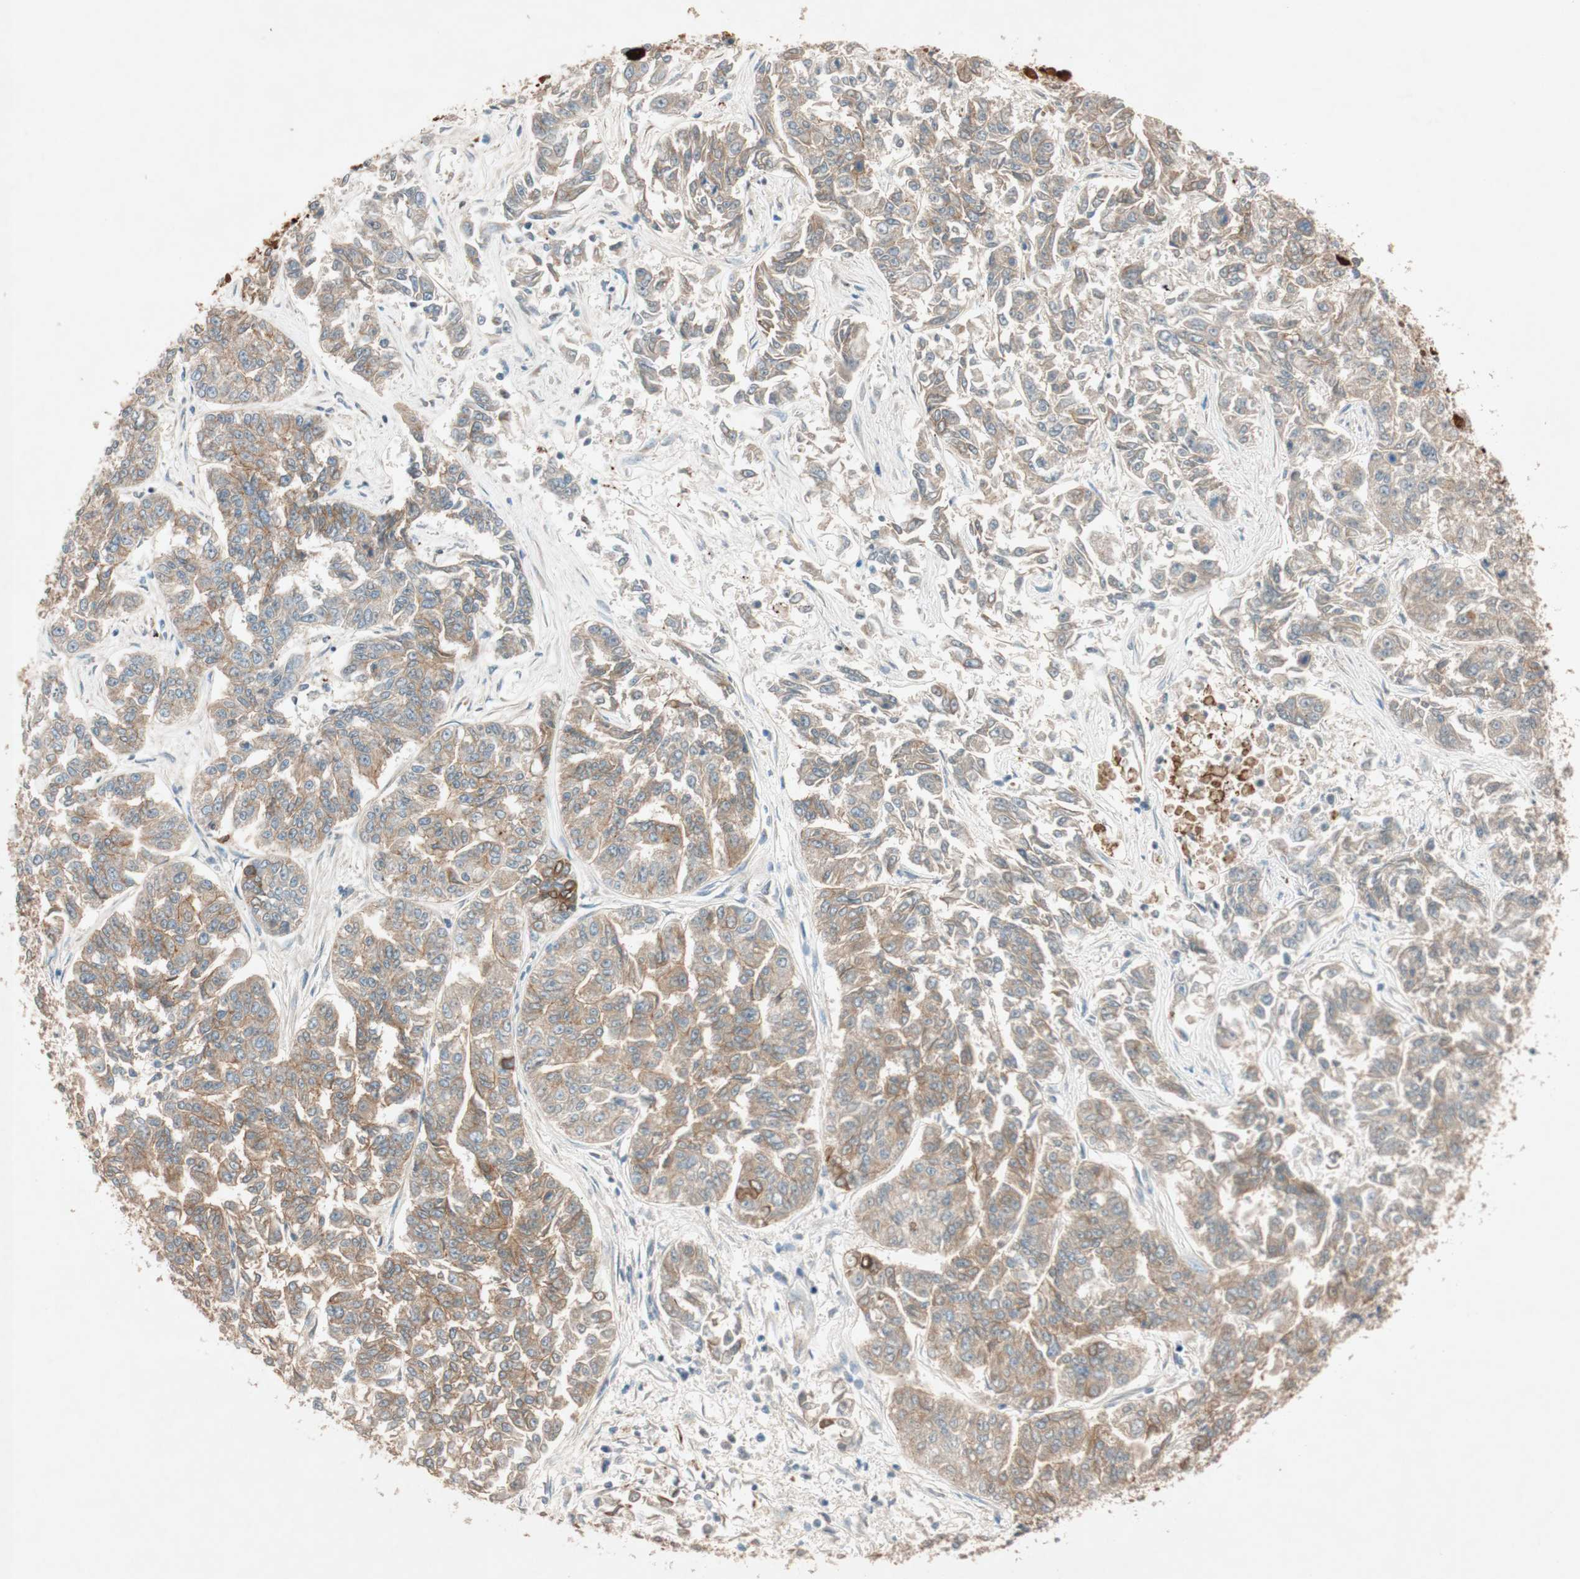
{"staining": {"intensity": "moderate", "quantity": ">75%", "location": "cytoplasmic/membranous"}, "tissue": "lung cancer", "cell_type": "Tumor cells", "image_type": "cancer", "snomed": [{"axis": "morphology", "description": "Adenocarcinoma, NOS"}, {"axis": "topography", "description": "Lung"}], "caption": "Human lung cancer stained with a brown dye reveals moderate cytoplasmic/membranous positive expression in approximately >75% of tumor cells.", "gene": "EPHA6", "patient": {"sex": "male", "age": 84}}